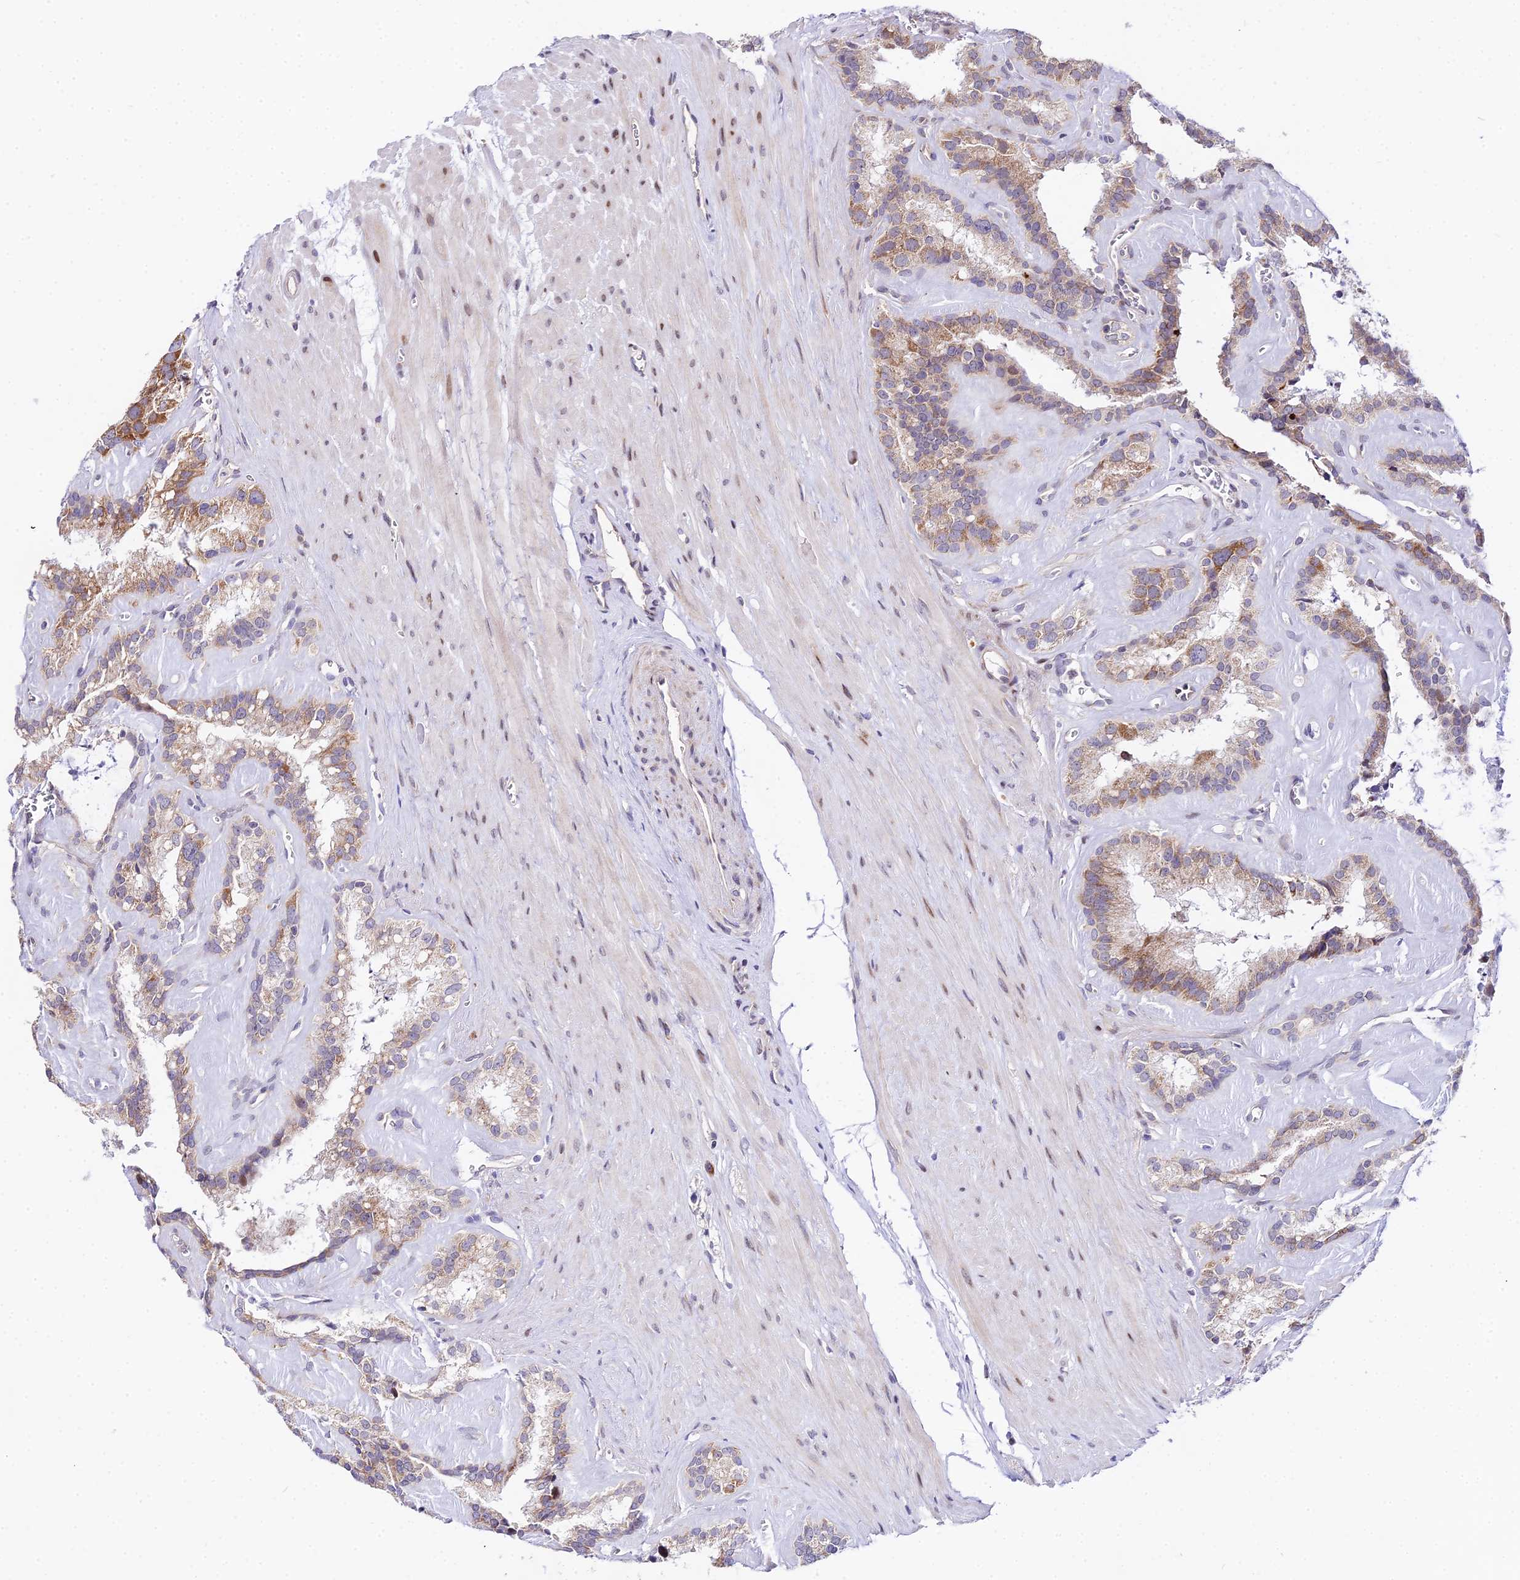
{"staining": {"intensity": "moderate", "quantity": ">75%", "location": "cytoplasmic/membranous"}, "tissue": "seminal vesicle", "cell_type": "Glandular cells", "image_type": "normal", "snomed": [{"axis": "morphology", "description": "Normal tissue, NOS"}, {"axis": "topography", "description": "Prostate"}, {"axis": "topography", "description": "Seminal veicle"}], "caption": "Seminal vesicle stained with a brown dye shows moderate cytoplasmic/membranous positive expression in about >75% of glandular cells.", "gene": "ATP5PB", "patient": {"sex": "male", "age": 59}}